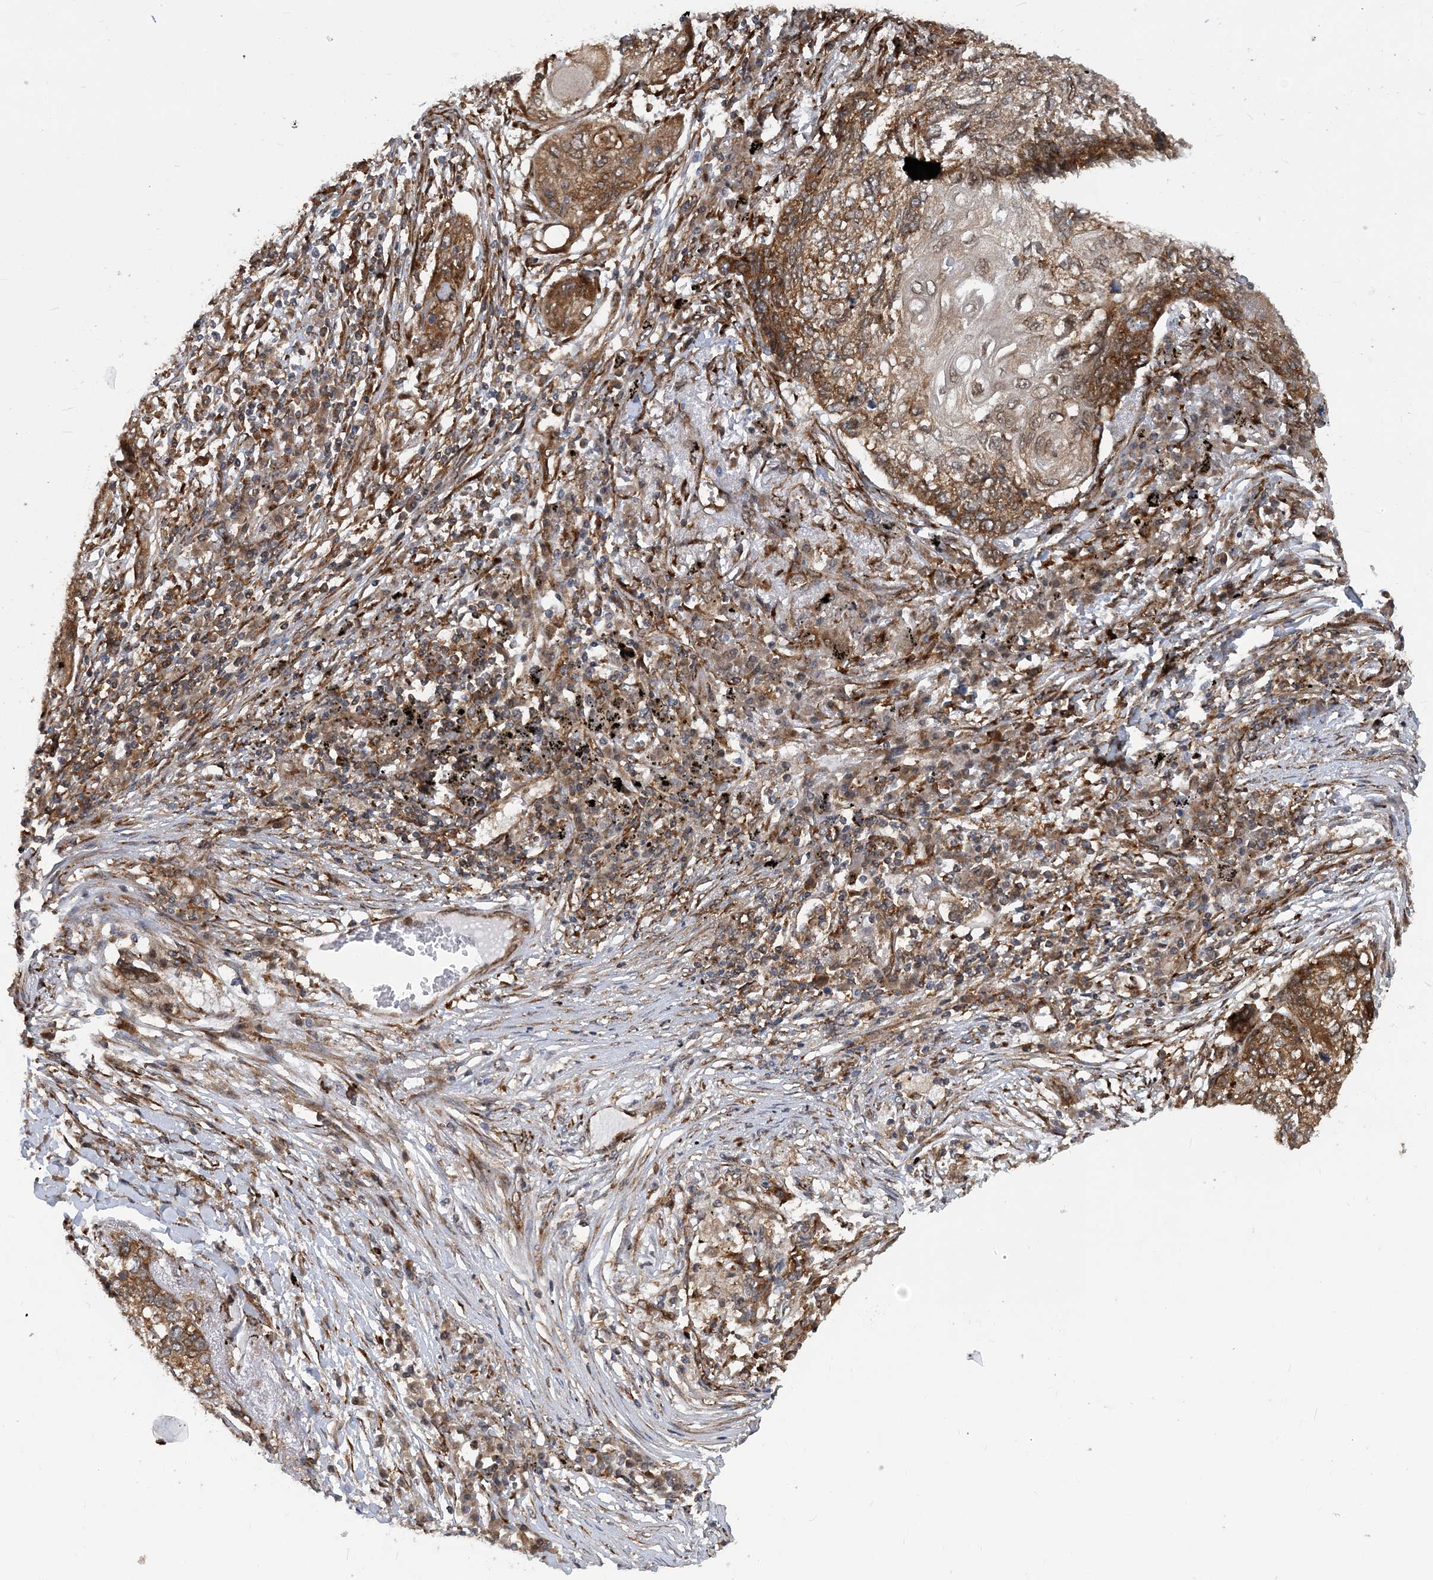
{"staining": {"intensity": "moderate", "quantity": ">75%", "location": "cytoplasmic/membranous"}, "tissue": "lung cancer", "cell_type": "Tumor cells", "image_type": "cancer", "snomed": [{"axis": "morphology", "description": "Squamous cell carcinoma, NOS"}, {"axis": "topography", "description": "Lung"}], "caption": "Protein staining of lung squamous cell carcinoma tissue demonstrates moderate cytoplasmic/membranous positivity in about >75% of tumor cells. Ihc stains the protein in brown and the nuclei are stained blue.", "gene": "PHF1", "patient": {"sex": "female", "age": 63}}